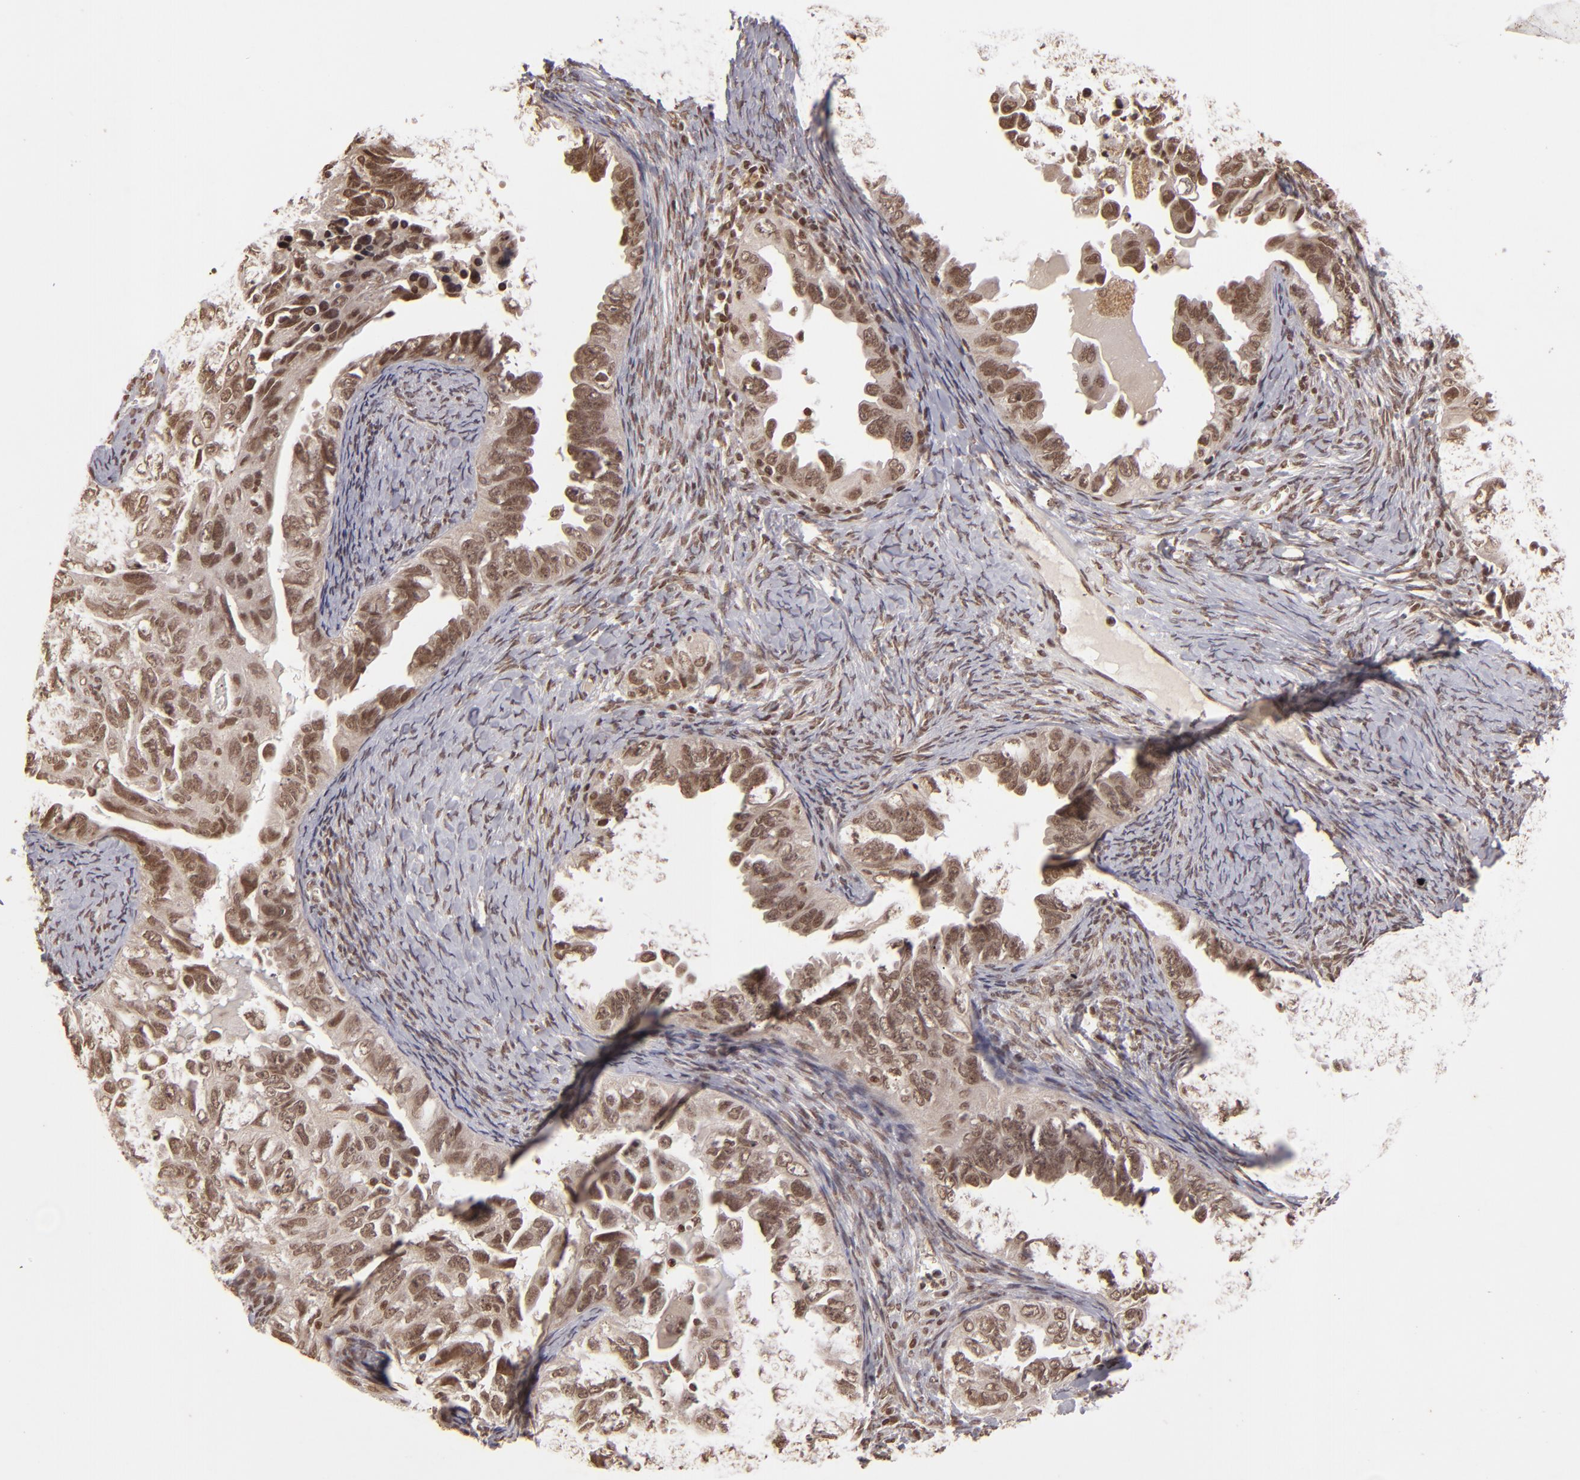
{"staining": {"intensity": "moderate", "quantity": ">75%", "location": "nuclear"}, "tissue": "ovarian cancer", "cell_type": "Tumor cells", "image_type": "cancer", "snomed": [{"axis": "morphology", "description": "Cystadenocarcinoma, serous, NOS"}, {"axis": "topography", "description": "Ovary"}], "caption": "Protein expression analysis of ovarian serous cystadenocarcinoma demonstrates moderate nuclear expression in about >75% of tumor cells. Nuclei are stained in blue.", "gene": "CUL3", "patient": {"sex": "female", "age": 82}}